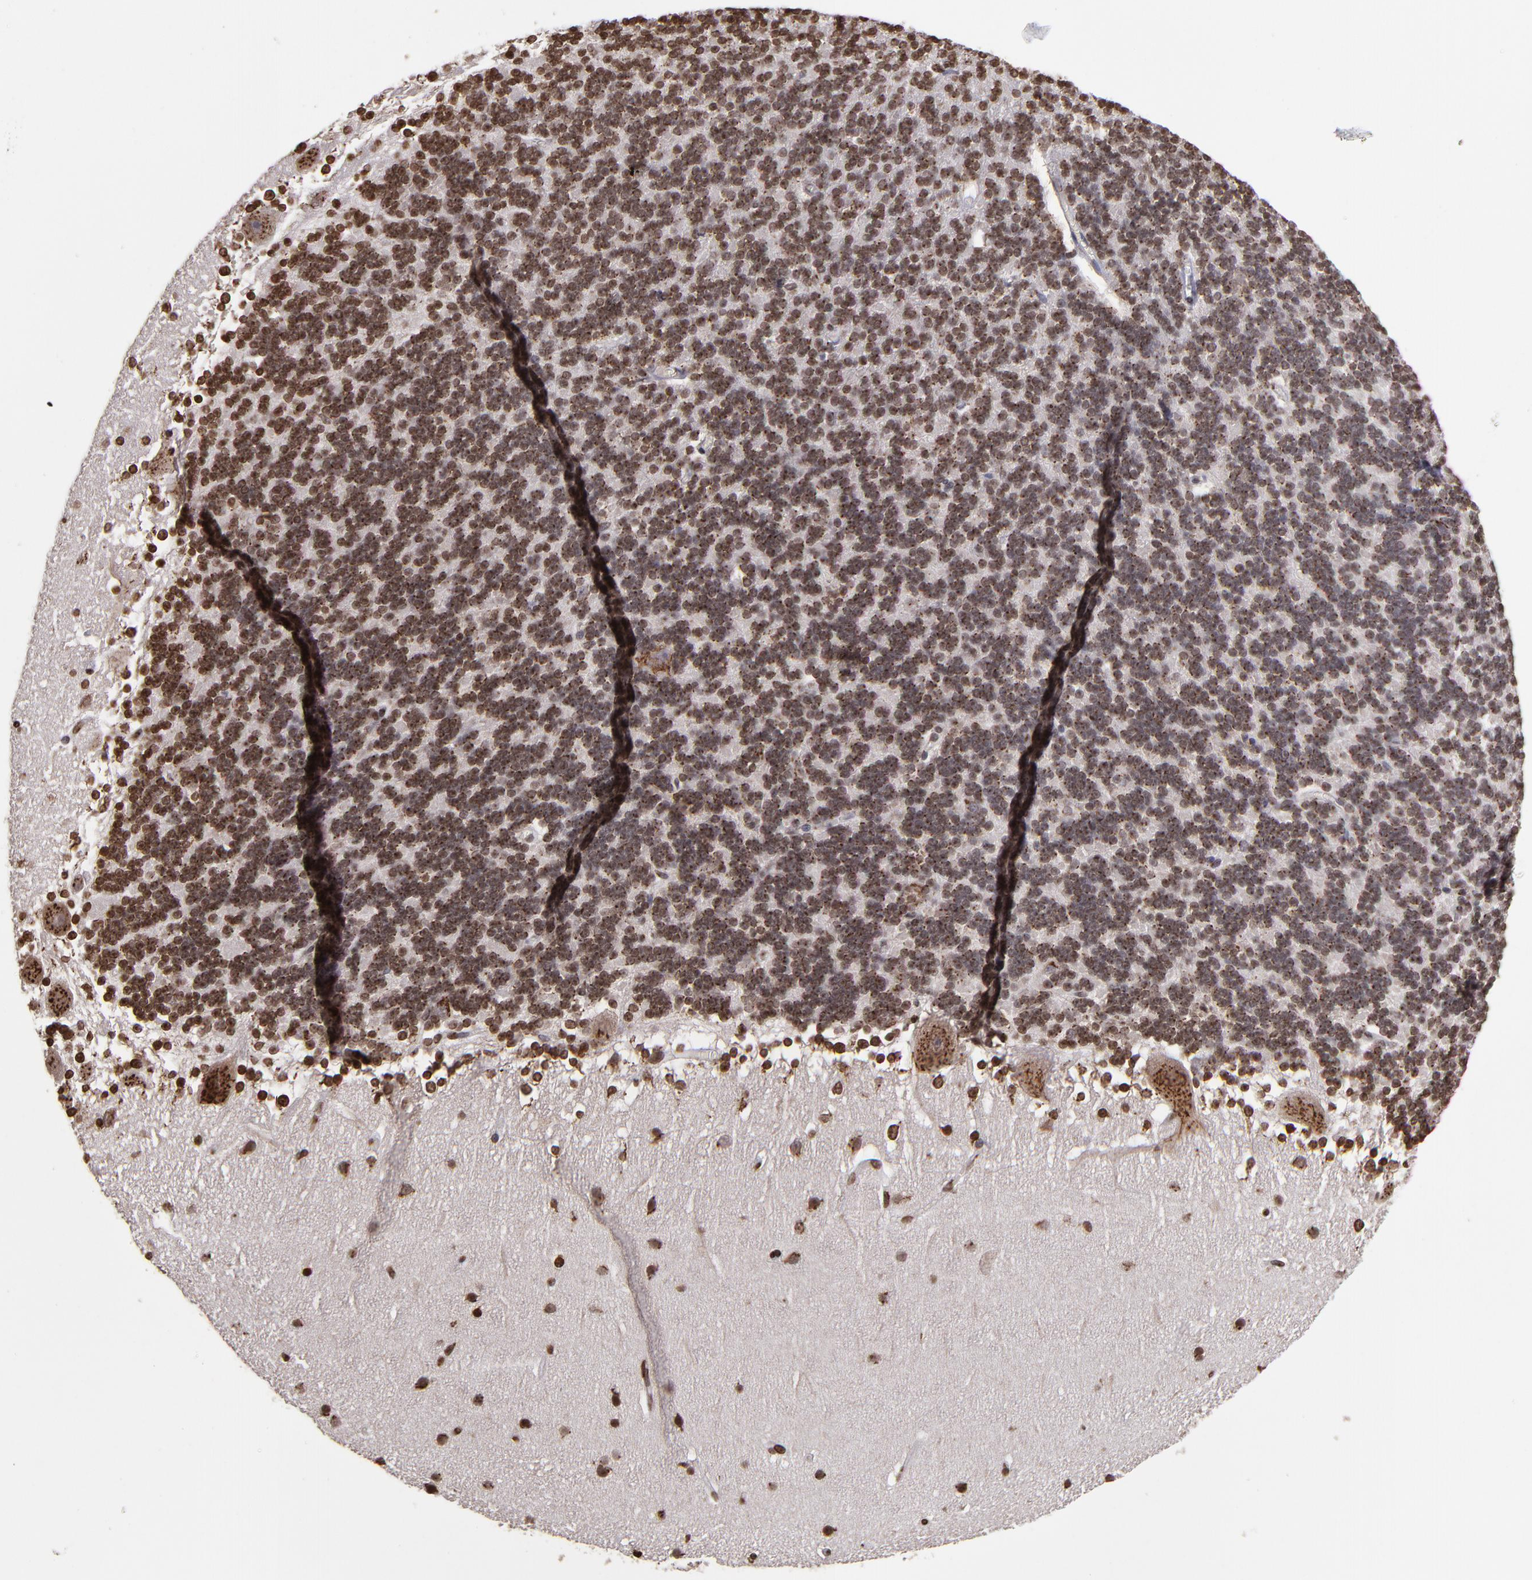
{"staining": {"intensity": "strong", "quantity": ">75%", "location": "nuclear"}, "tissue": "cerebellum", "cell_type": "Cells in granular layer", "image_type": "normal", "snomed": [{"axis": "morphology", "description": "Normal tissue, NOS"}, {"axis": "topography", "description": "Cerebellum"}], "caption": "Cells in granular layer demonstrate high levels of strong nuclear staining in about >75% of cells in benign cerebellum. (DAB (3,3'-diaminobenzidine) IHC with brightfield microscopy, high magnification).", "gene": "CSDC2", "patient": {"sex": "female", "age": 19}}